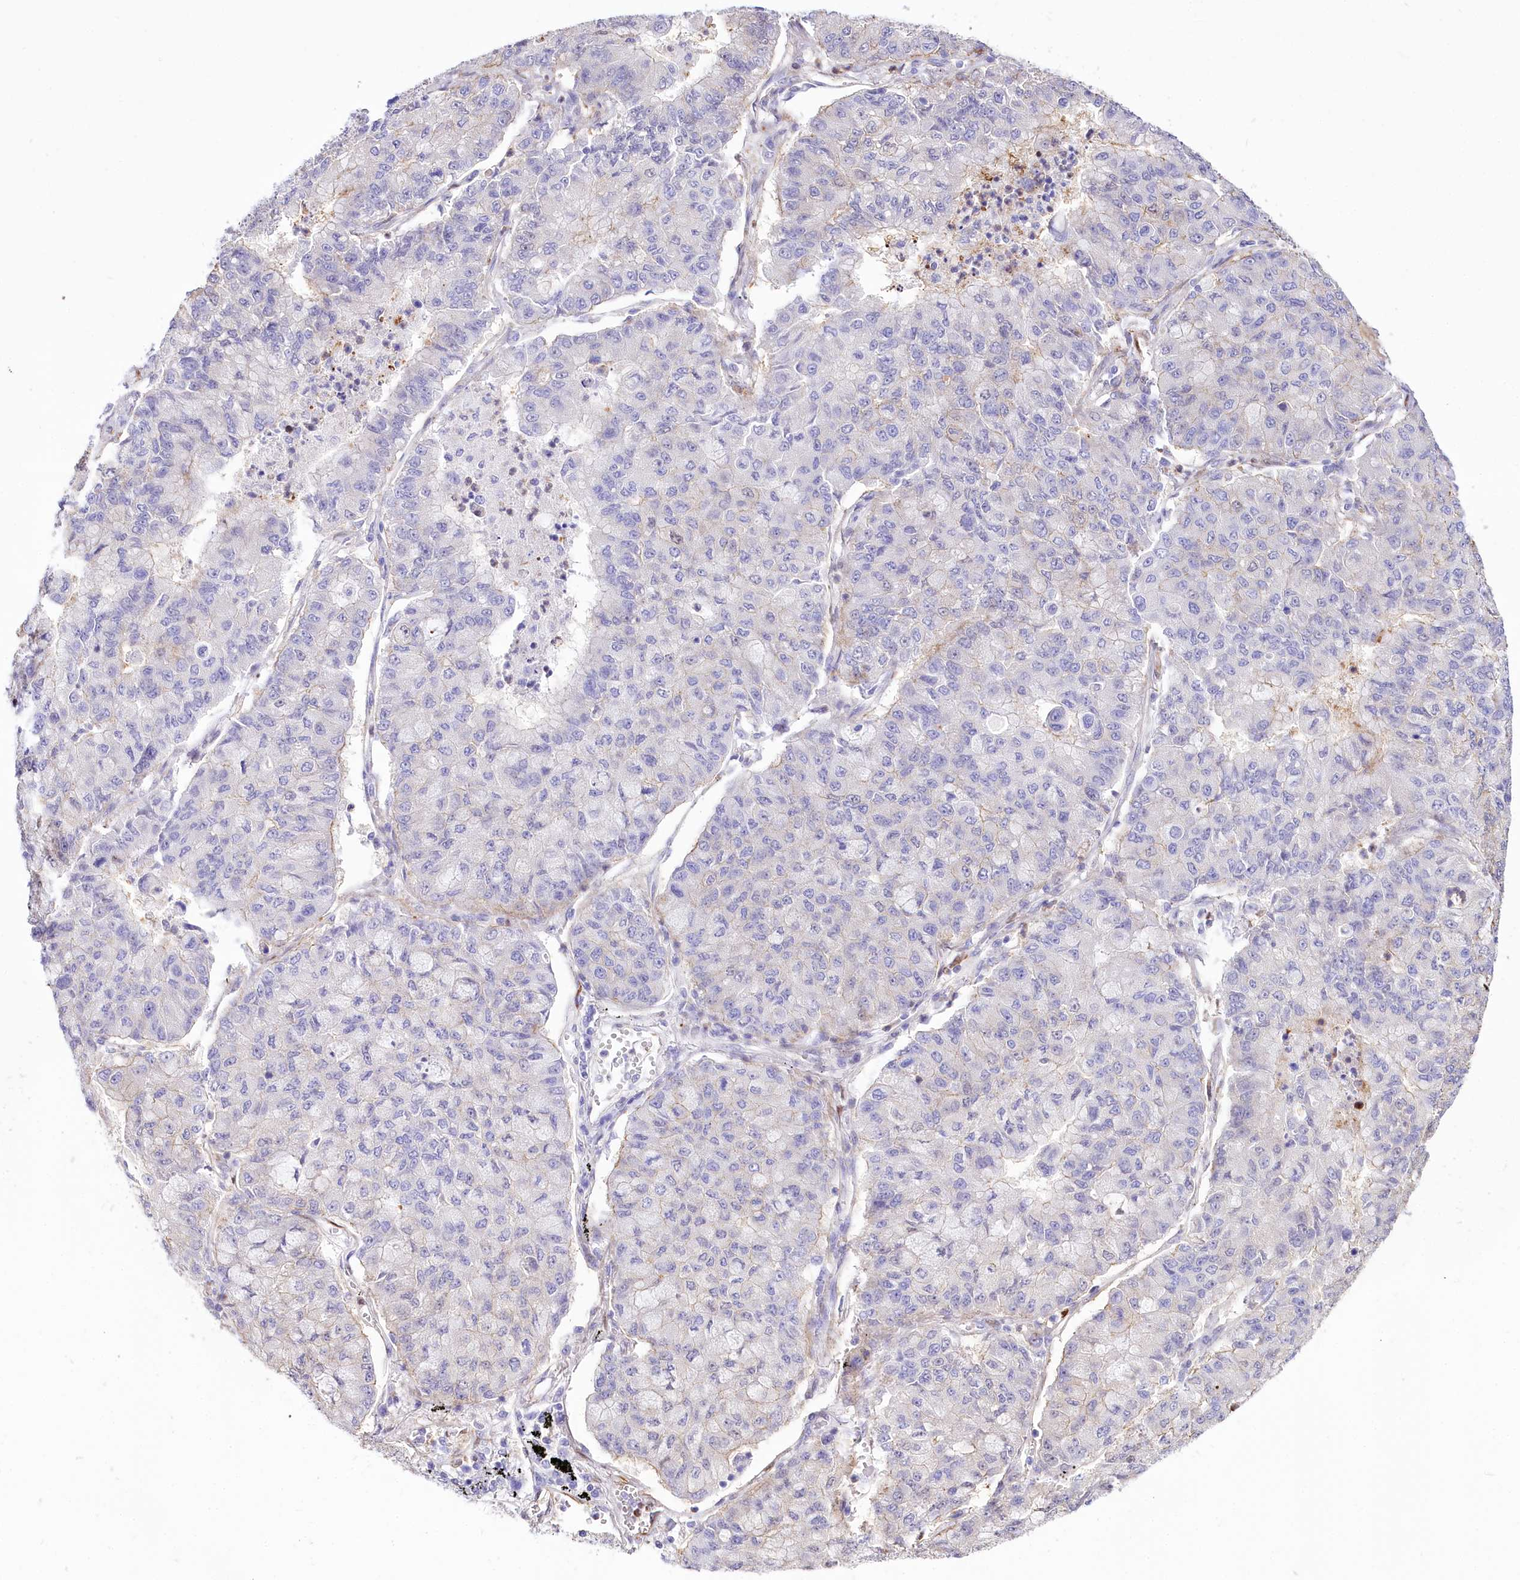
{"staining": {"intensity": "weak", "quantity": "<25%", "location": "cytoplasmic/membranous,nuclear"}, "tissue": "lung cancer", "cell_type": "Tumor cells", "image_type": "cancer", "snomed": [{"axis": "morphology", "description": "Squamous cell carcinoma, NOS"}, {"axis": "topography", "description": "Lung"}], "caption": "IHC histopathology image of human lung squamous cell carcinoma stained for a protein (brown), which demonstrates no staining in tumor cells.", "gene": "PTMS", "patient": {"sex": "male", "age": 74}}